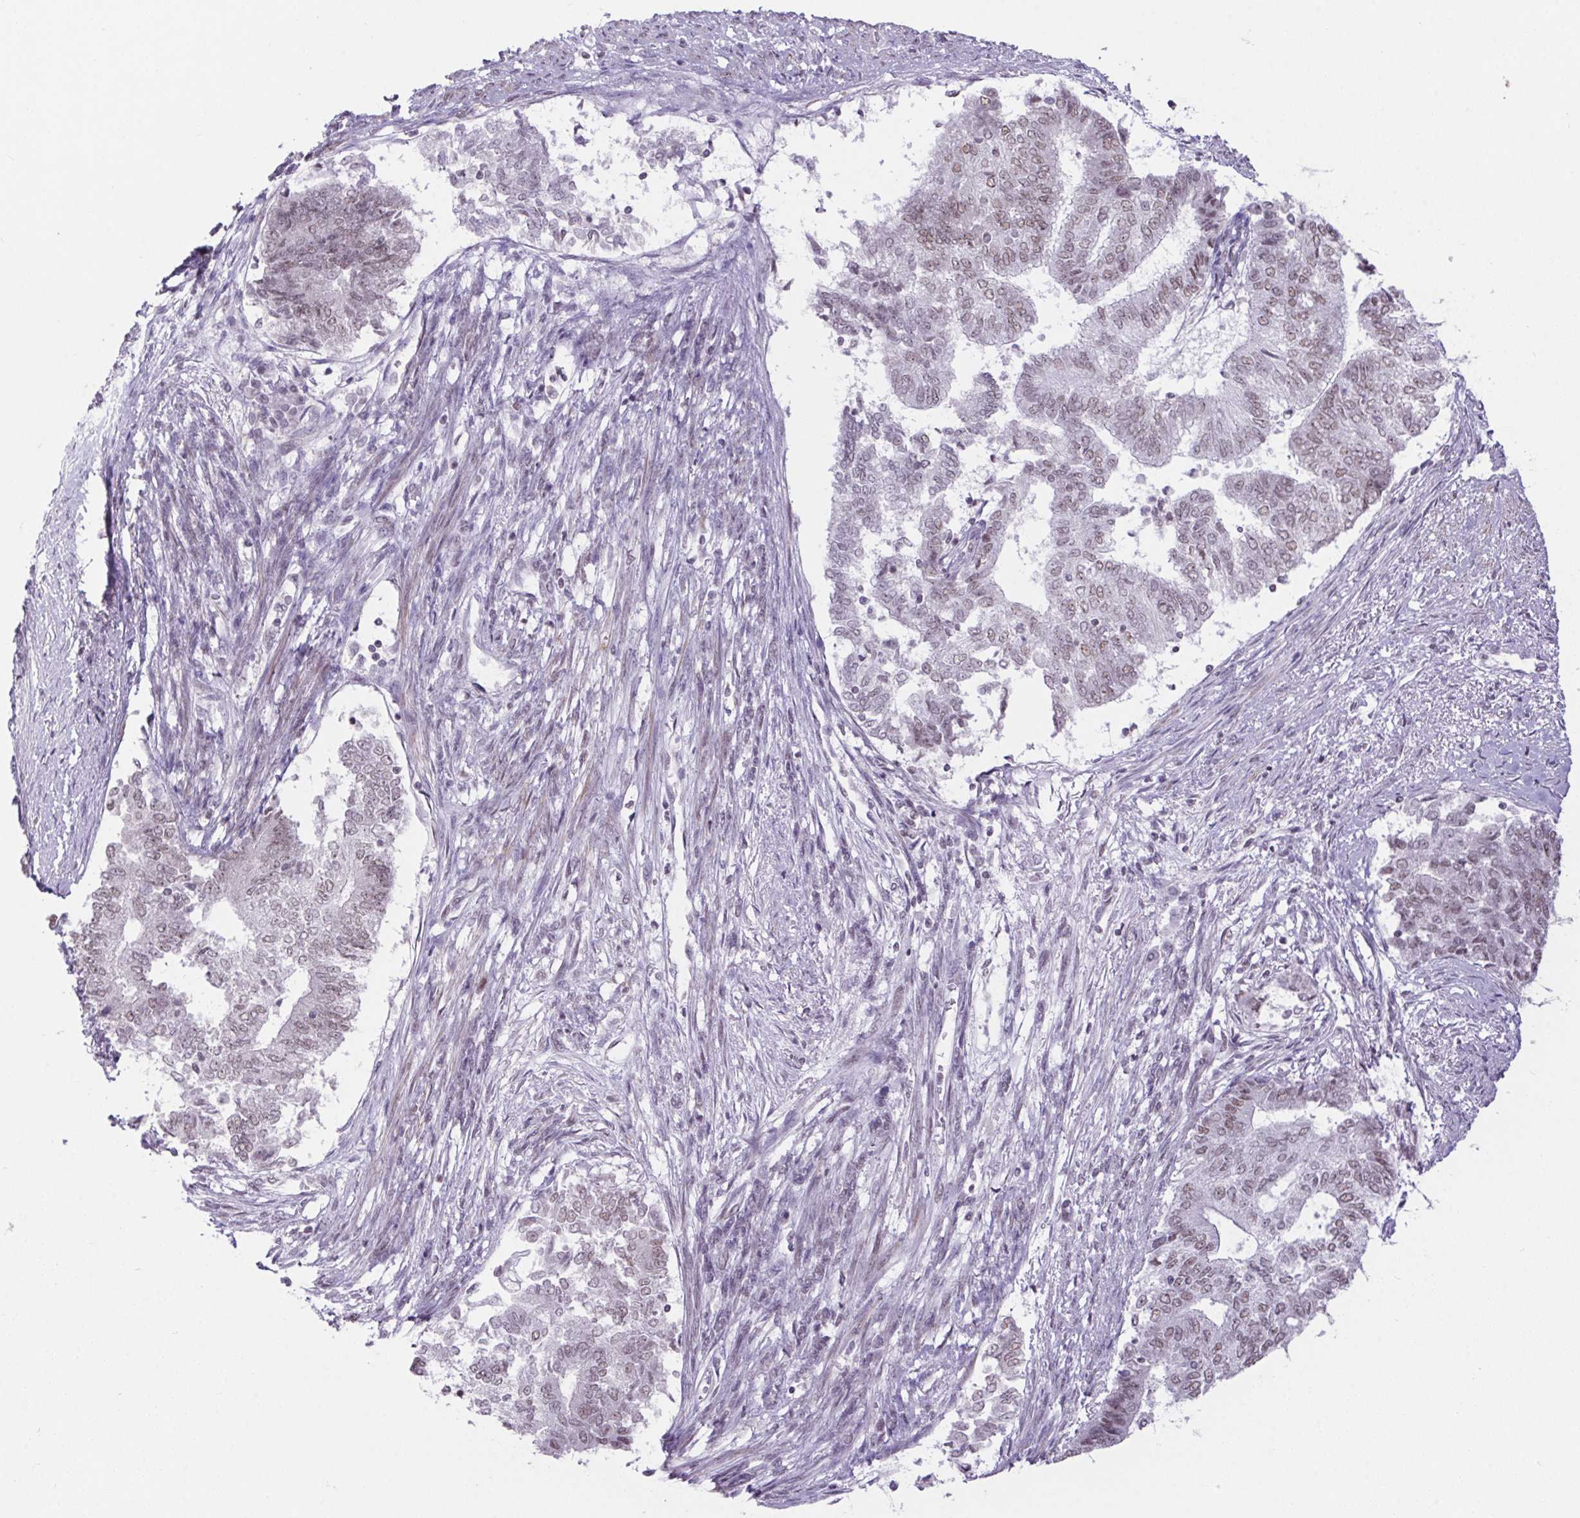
{"staining": {"intensity": "weak", "quantity": "<25%", "location": "nuclear"}, "tissue": "endometrial cancer", "cell_type": "Tumor cells", "image_type": "cancer", "snomed": [{"axis": "morphology", "description": "Adenocarcinoma, NOS"}, {"axis": "topography", "description": "Endometrium"}], "caption": "A high-resolution histopathology image shows immunohistochemistry staining of endometrial cancer (adenocarcinoma), which reveals no significant positivity in tumor cells.", "gene": "DDX17", "patient": {"sex": "female", "age": 65}}